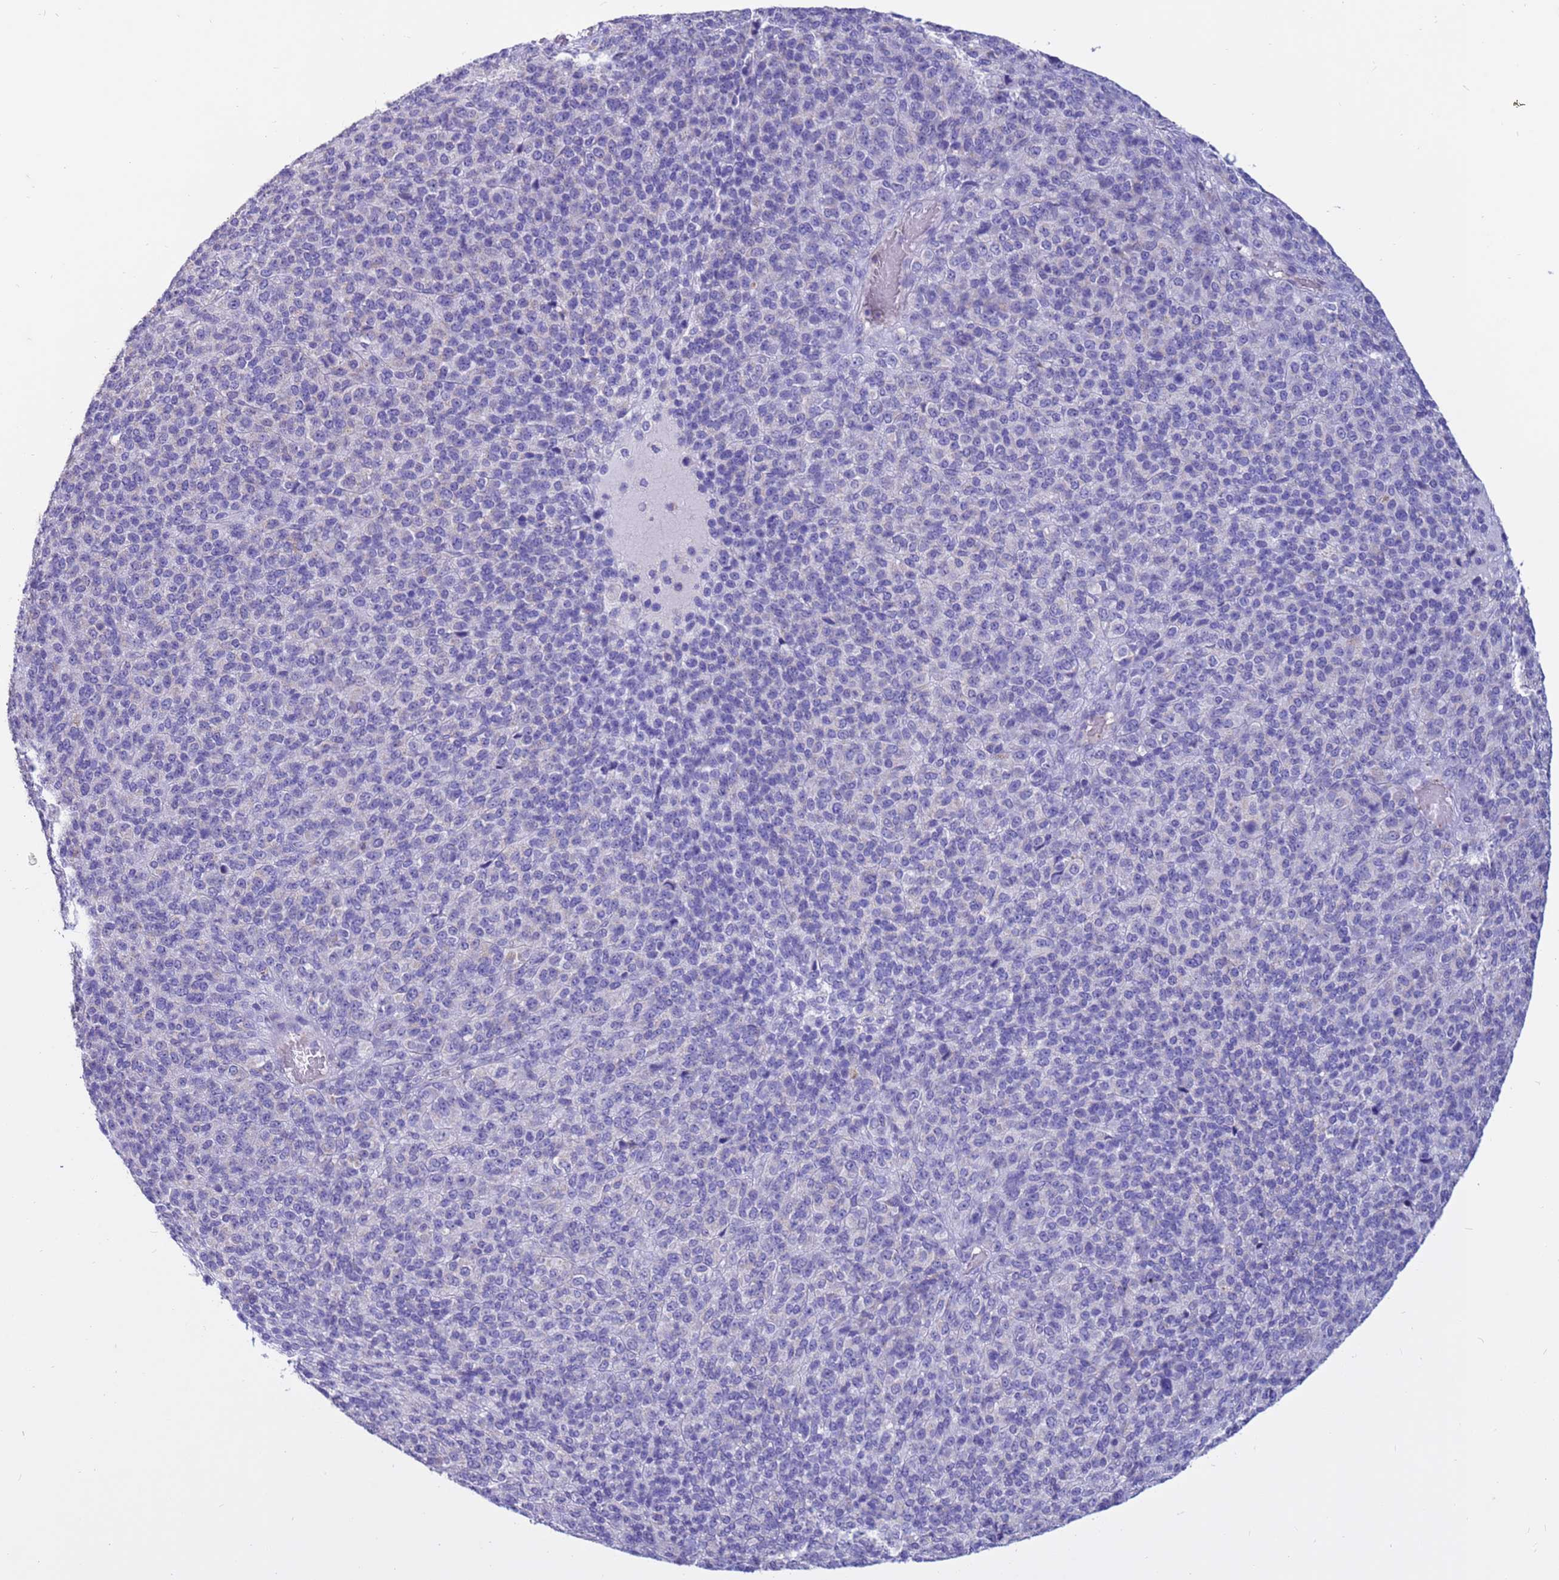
{"staining": {"intensity": "negative", "quantity": "none", "location": "none"}, "tissue": "melanoma", "cell_type": "Tumor cells", "image_type": "cancer", "snomed": [{"axis": "morphology", "description": "Malignant melanoma, Metastatic site"}, {"axis": "topography", "description": "Brain"}], "caption": "Immunohistochemistry of melanoma exhibits no expression in tumor cells.", "gene": "PDE10A", "patient": {"sex": "female", "age": 56}}